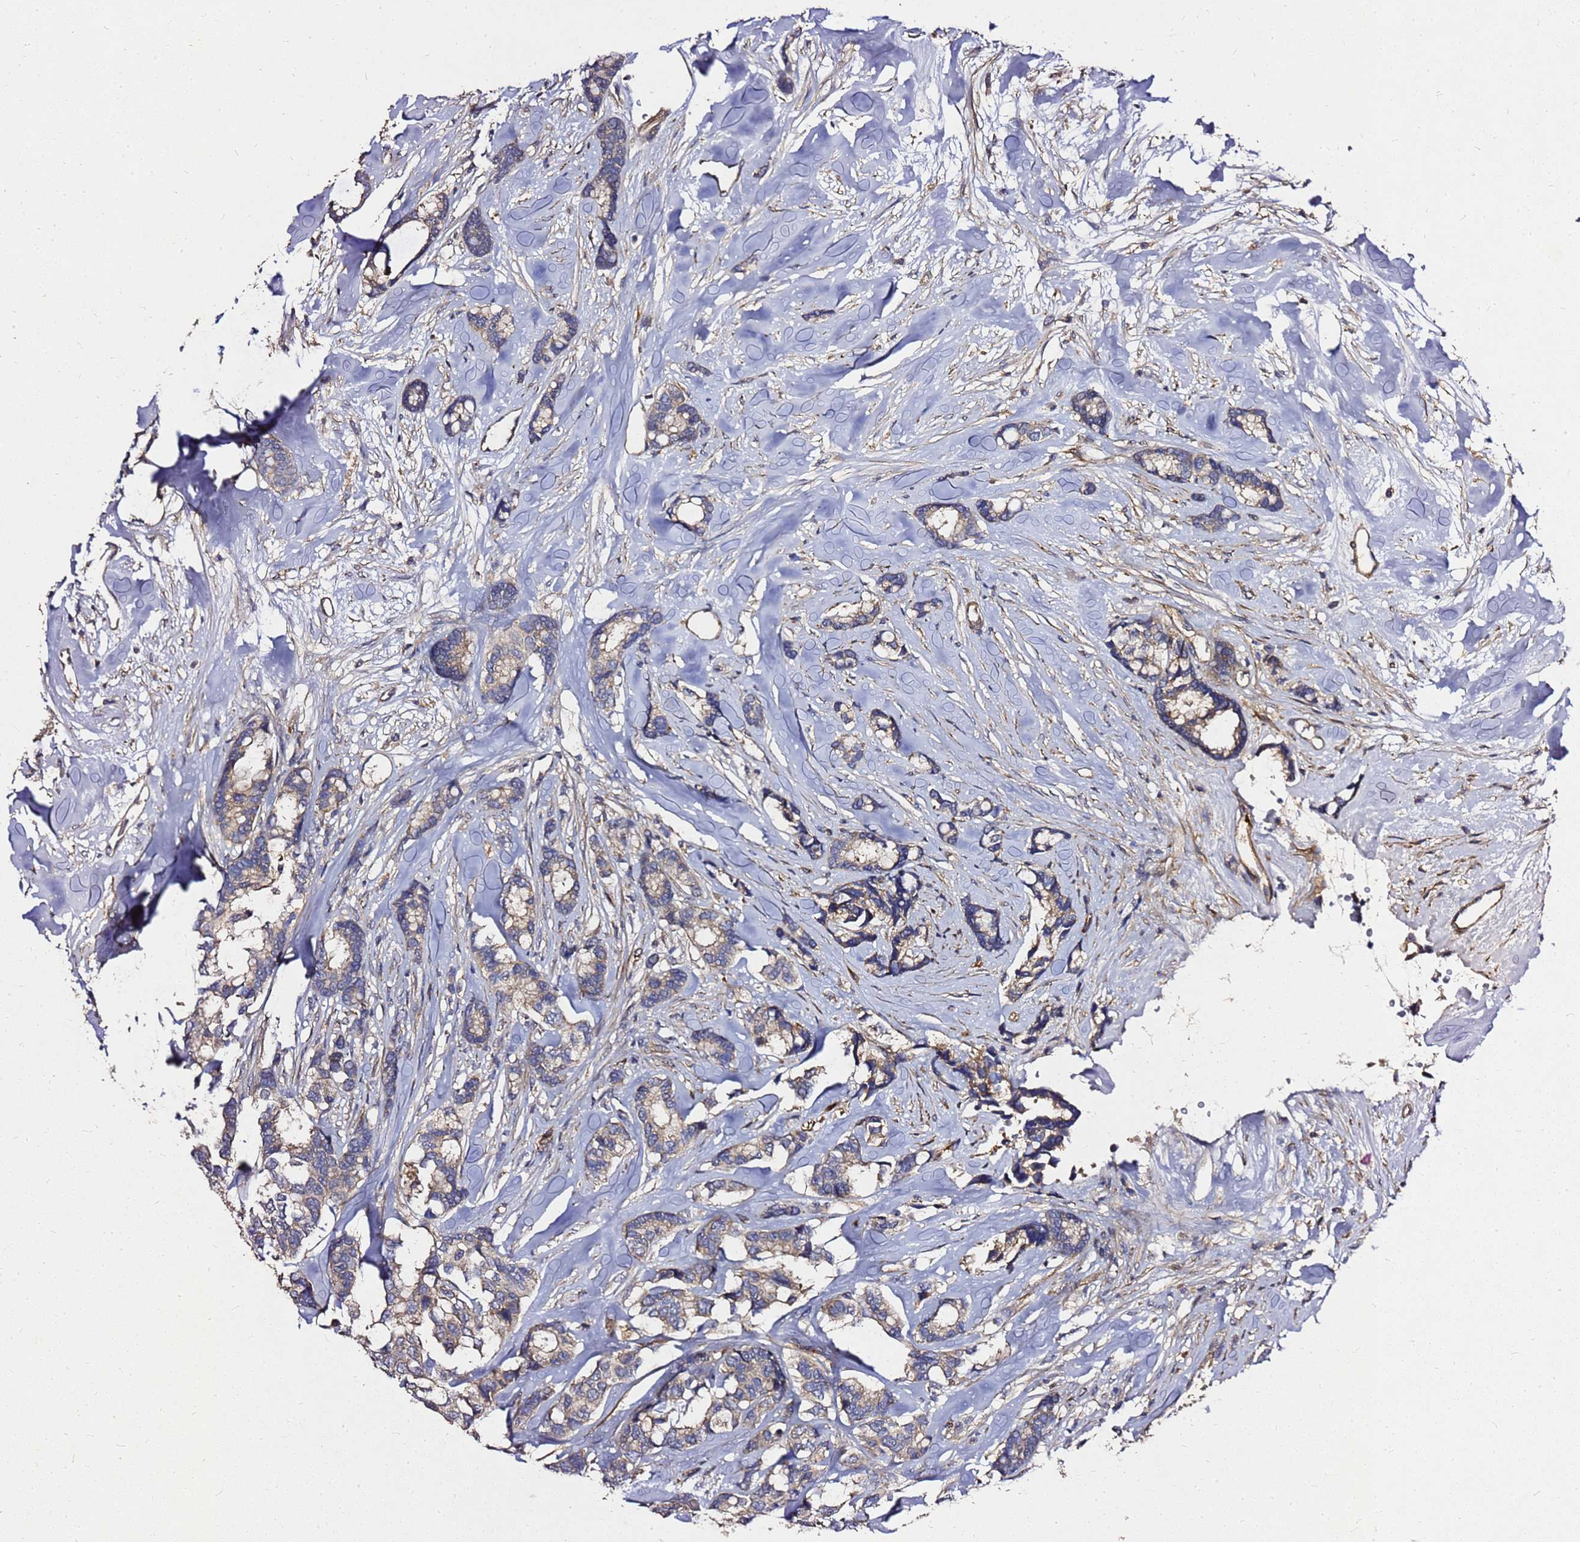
{"staining": {"intensity": "weak", "quantity": "<25%", "location": "cytoplasmic/membranous"}, "tissue": "breast cancer", "cell_type": "Tumor cells", "image_type": "cancer", "snomed": [{"axis": "morphology", "description": "Duct carcinoma"}, {"axis": "topography", "description": "Breast"}], "caption": "Immunohistochemistry (IHC) image of human invasive ductal carcinoma (breast) stained for a protein (brown), which exhibits no expression in tumor cells.", "gene": "RSPRY1", "patient": {"sex": "female", "age": 87}}